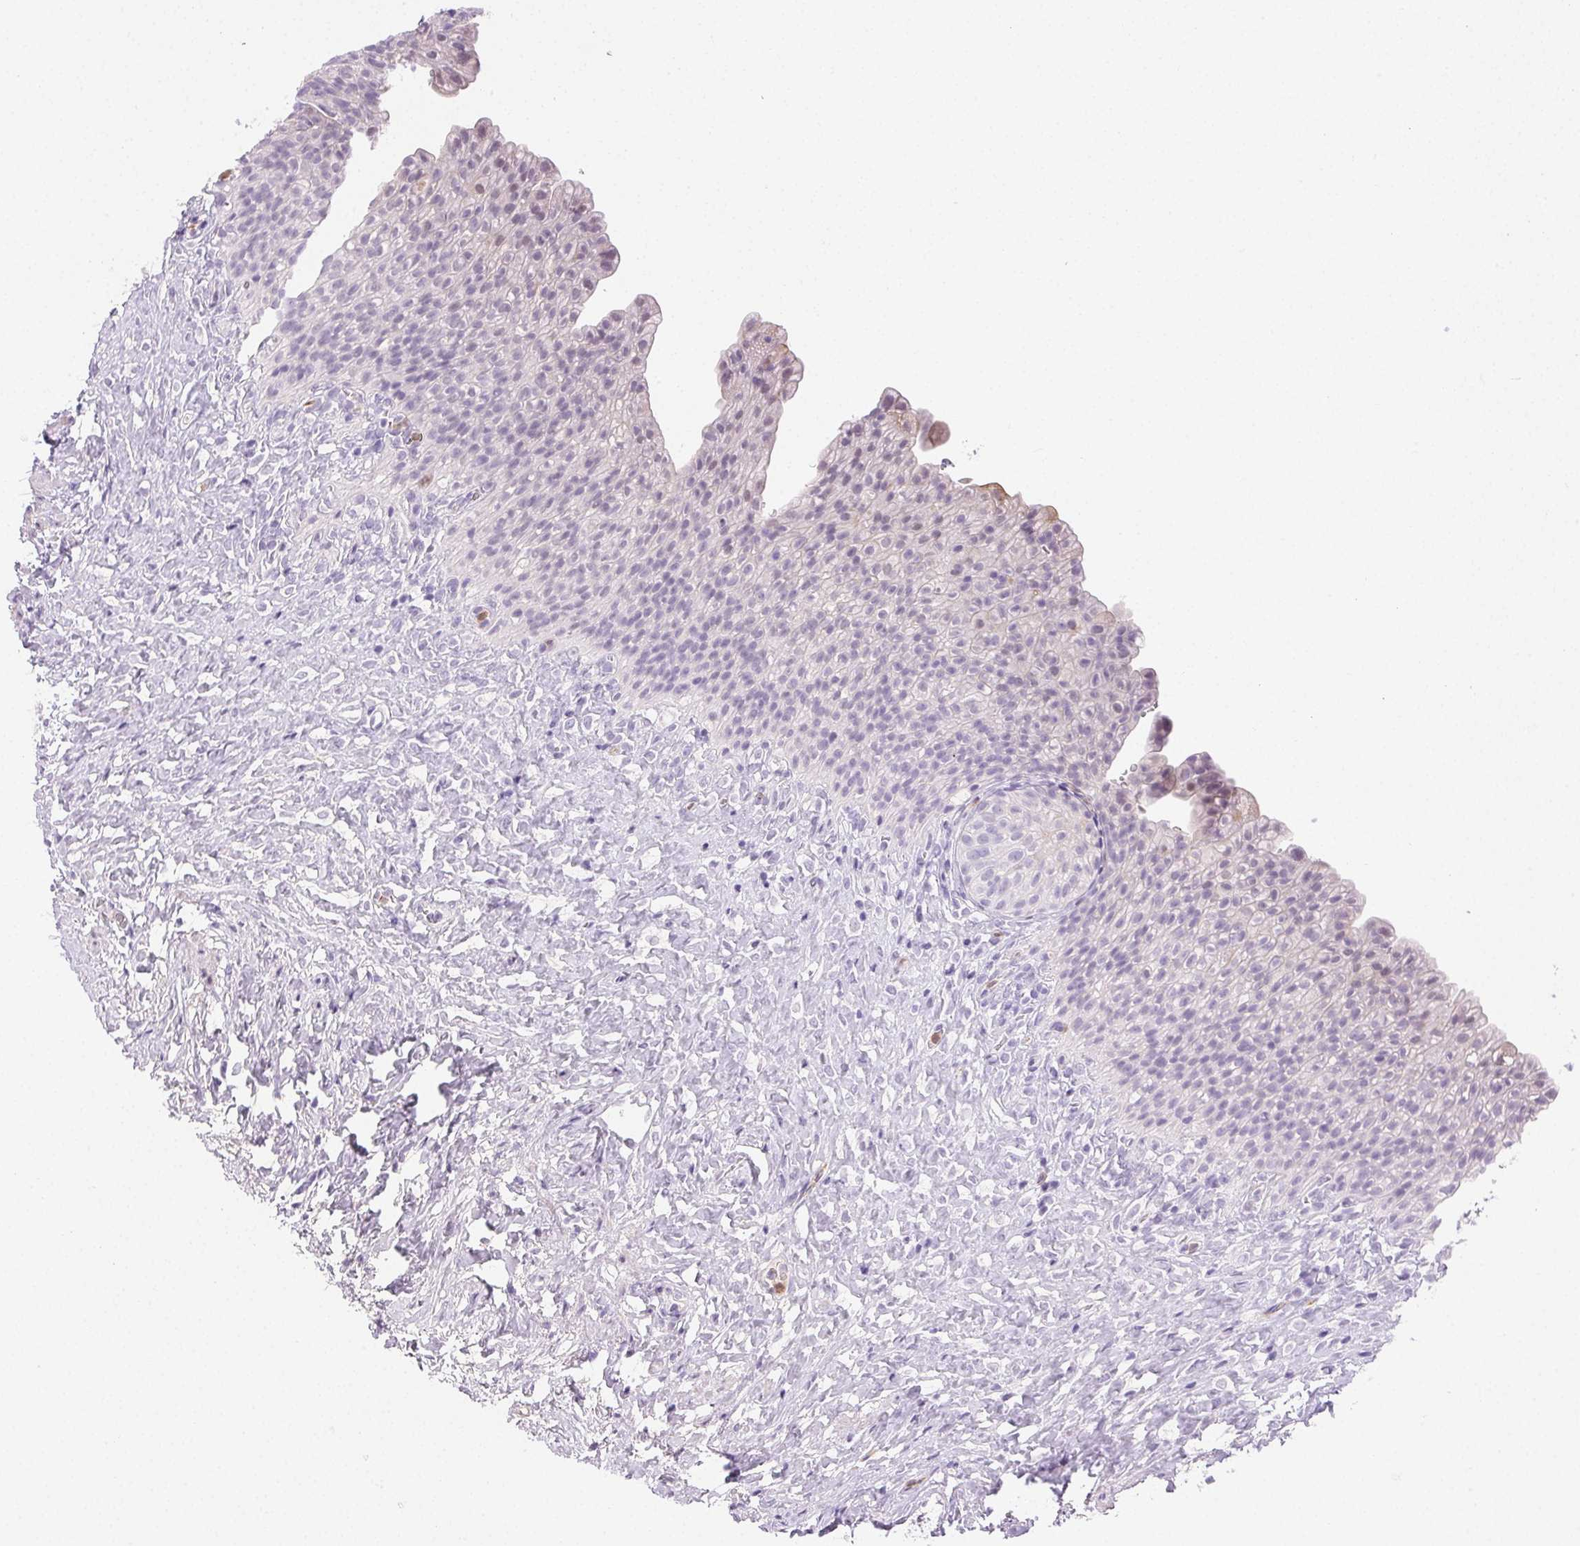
{"staining": {"intensity": "negative", "quantity": "none", "location": "none"}, "tissue": "urinary bladder", "cell_type": "Urothelial cells", "image_type": "normal", "snomed": [{"axis": "morphology", "description": "Normal tissue, NOS"}, {"axis": "topography", "description": "Urinary bladder"}, {"axis": "topography", "description": "Prostate"}], "caption": "Immunohistochemistry of unremarkable human urinary bladder exhibits no positivity in urothelial cells.", "gene": "EMX2", "patient": {"sex": "male", "age": 76}}